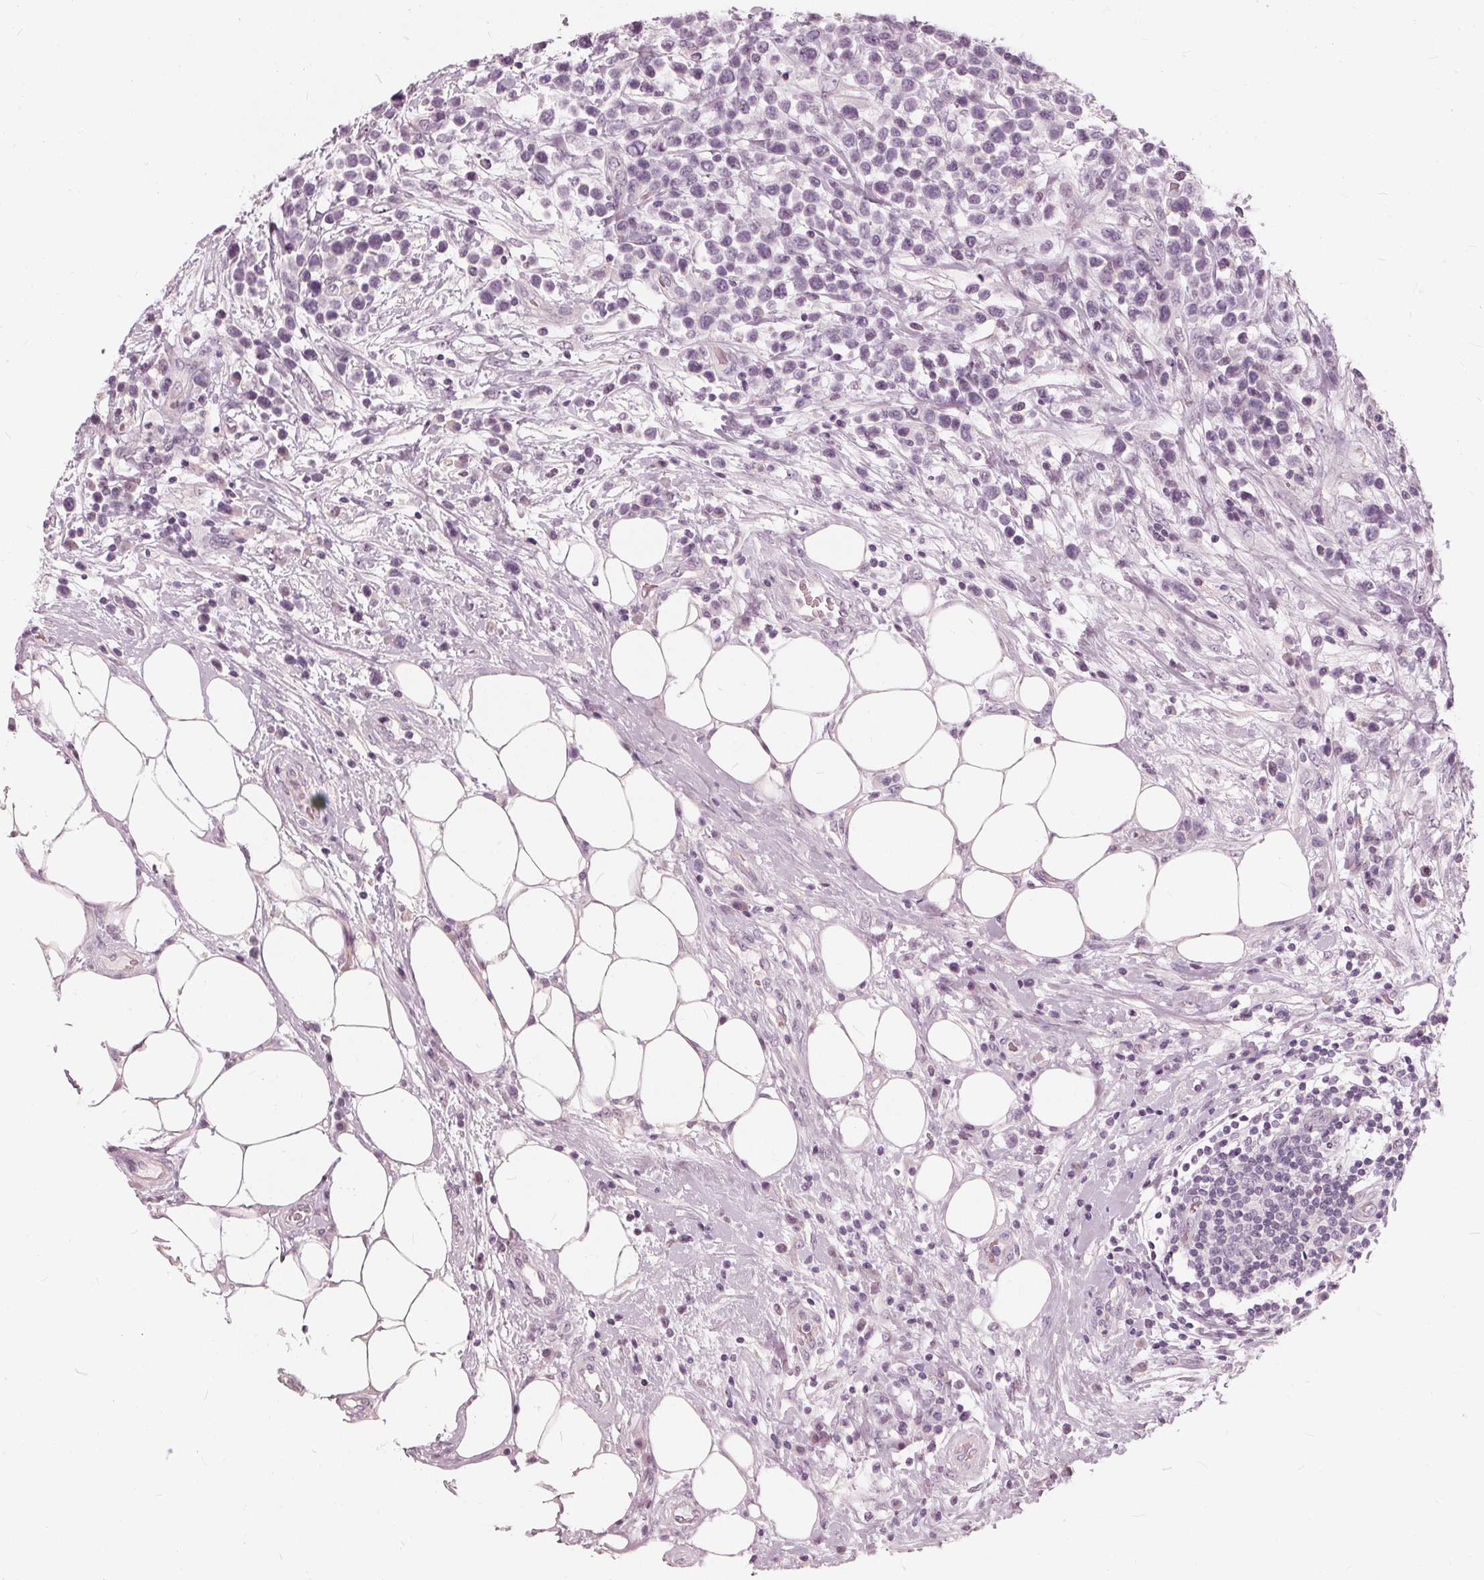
{"staining": {"intensity": "negative", "quantity": "none", "location": "none"}, "tissue": "lymphoma", "cell_type": "Tumor cells", "image_type": "cancer", "snomed": [{"axis": "morphology", "description": "Malignant lymphoma, non-Hodgkin's type, High grade"}, {"axis": "topography", "description": "Soft tissue"}], "caption": "Immunohistochemistry of human lymphoma reveals no positivity in tumor cells. The staining is performed using DAB brown chromogen with nuclei counter-stained in using hematoxylin.", "gene": "SAT2", "patient": {"sex": "female", "age": 56}}